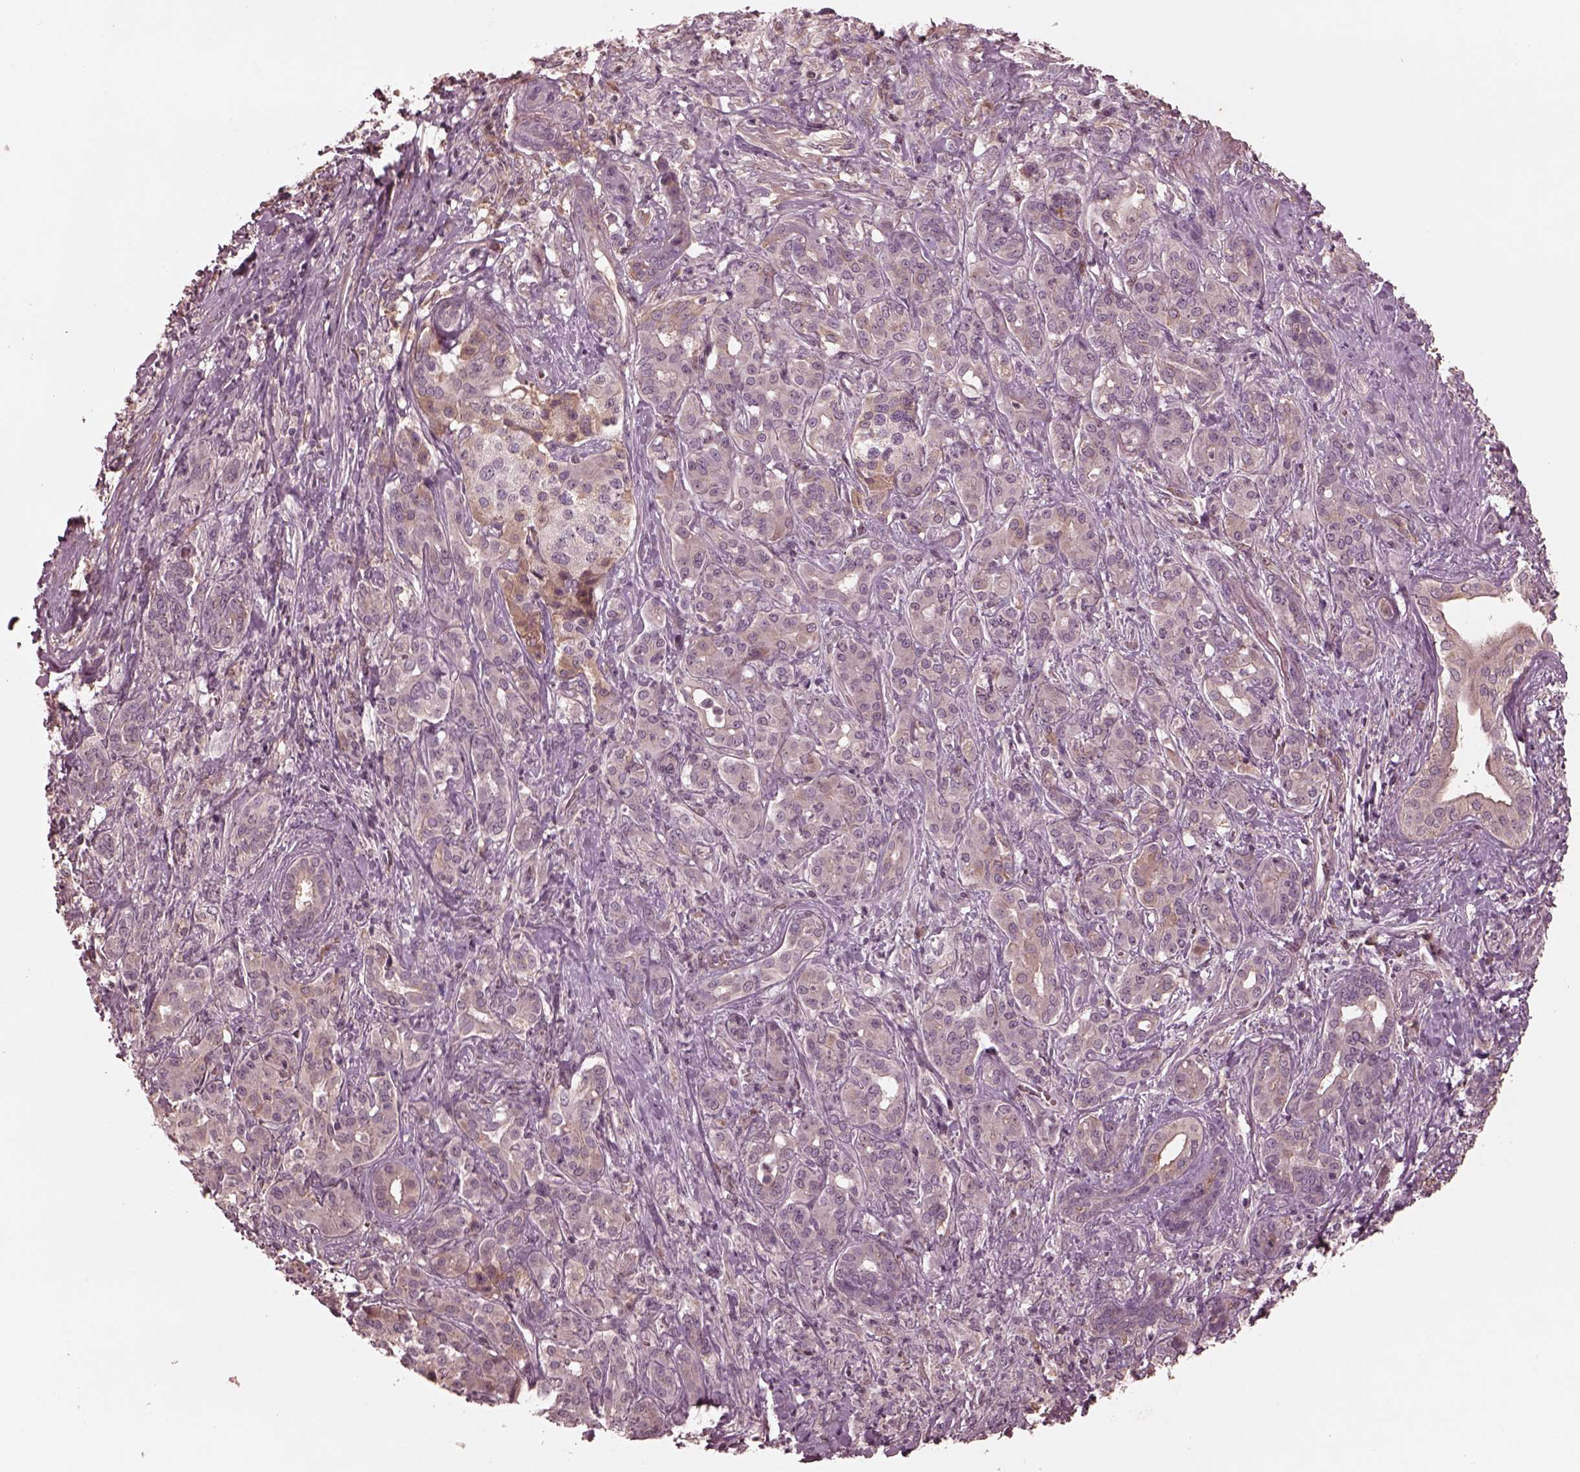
{"staining": {"intensity": "weak", "quantity": "<25%", "location": "cytoplasmic/membranous"}, "tissue": "pancreatic cancer", "cell_type": "Tumor cells", "image_type": "cancer", "snomed": [{"axis": "morphology", "description": "Normal tissue, NOS"}, {"axis": "morphology", "description": "Inflammation, NOS"}, {"axis": "morphology", "description": "Adenocarcinoma, NOS"}, {"axis": "topography", "description": "Pancreas"}], "caption": "Tumor cells are negative for protein expression in human adenocarcinoma (pancreatic).", "gene": "TF", "patient": {"sex": "male", "age": 57}}